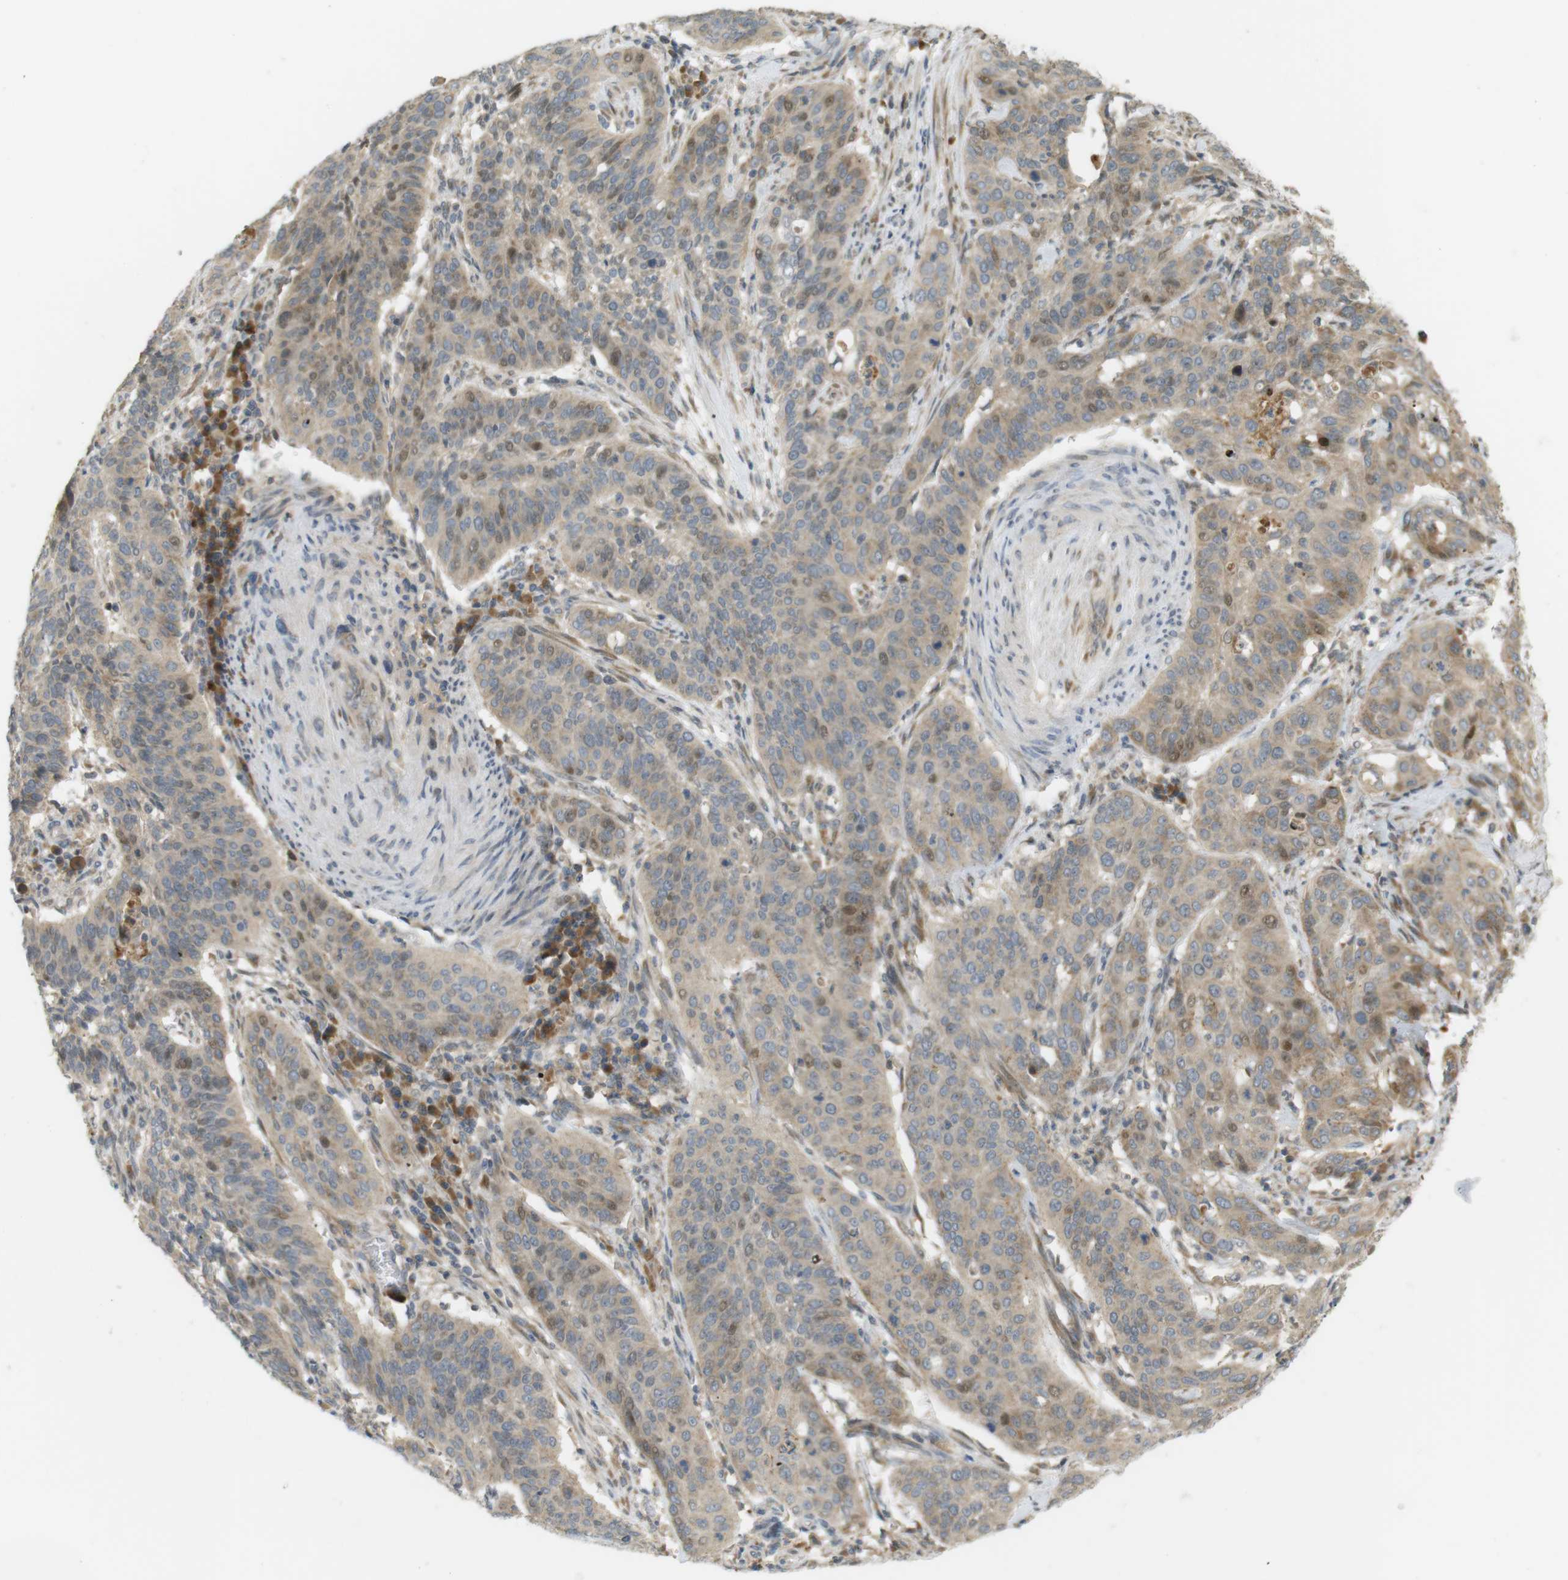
{"staining": {"intensity": "weak", "quantity": ">75%", "location": "cytoplasmic/membranous"}, "tissue": "cervical cancer", "cell_type": "Tumor cells", "image_type": "cancer", "snomed": [{"axis": "morphology", "description": "Normal tissue, NOS"}, {"axis": "morphology", "description": "Squamous cell carcinoma, NOS"}, {"axis": "topography", "description": "Cervix"}], "caption": "Immunohistochemical staining of cervical cancer displays low levels of weak cytoplasmic/membranous expression in approximately >75% of tumor cells.", "gene": "CLRN3", "patient": {"sex": "female", "age": 39}}